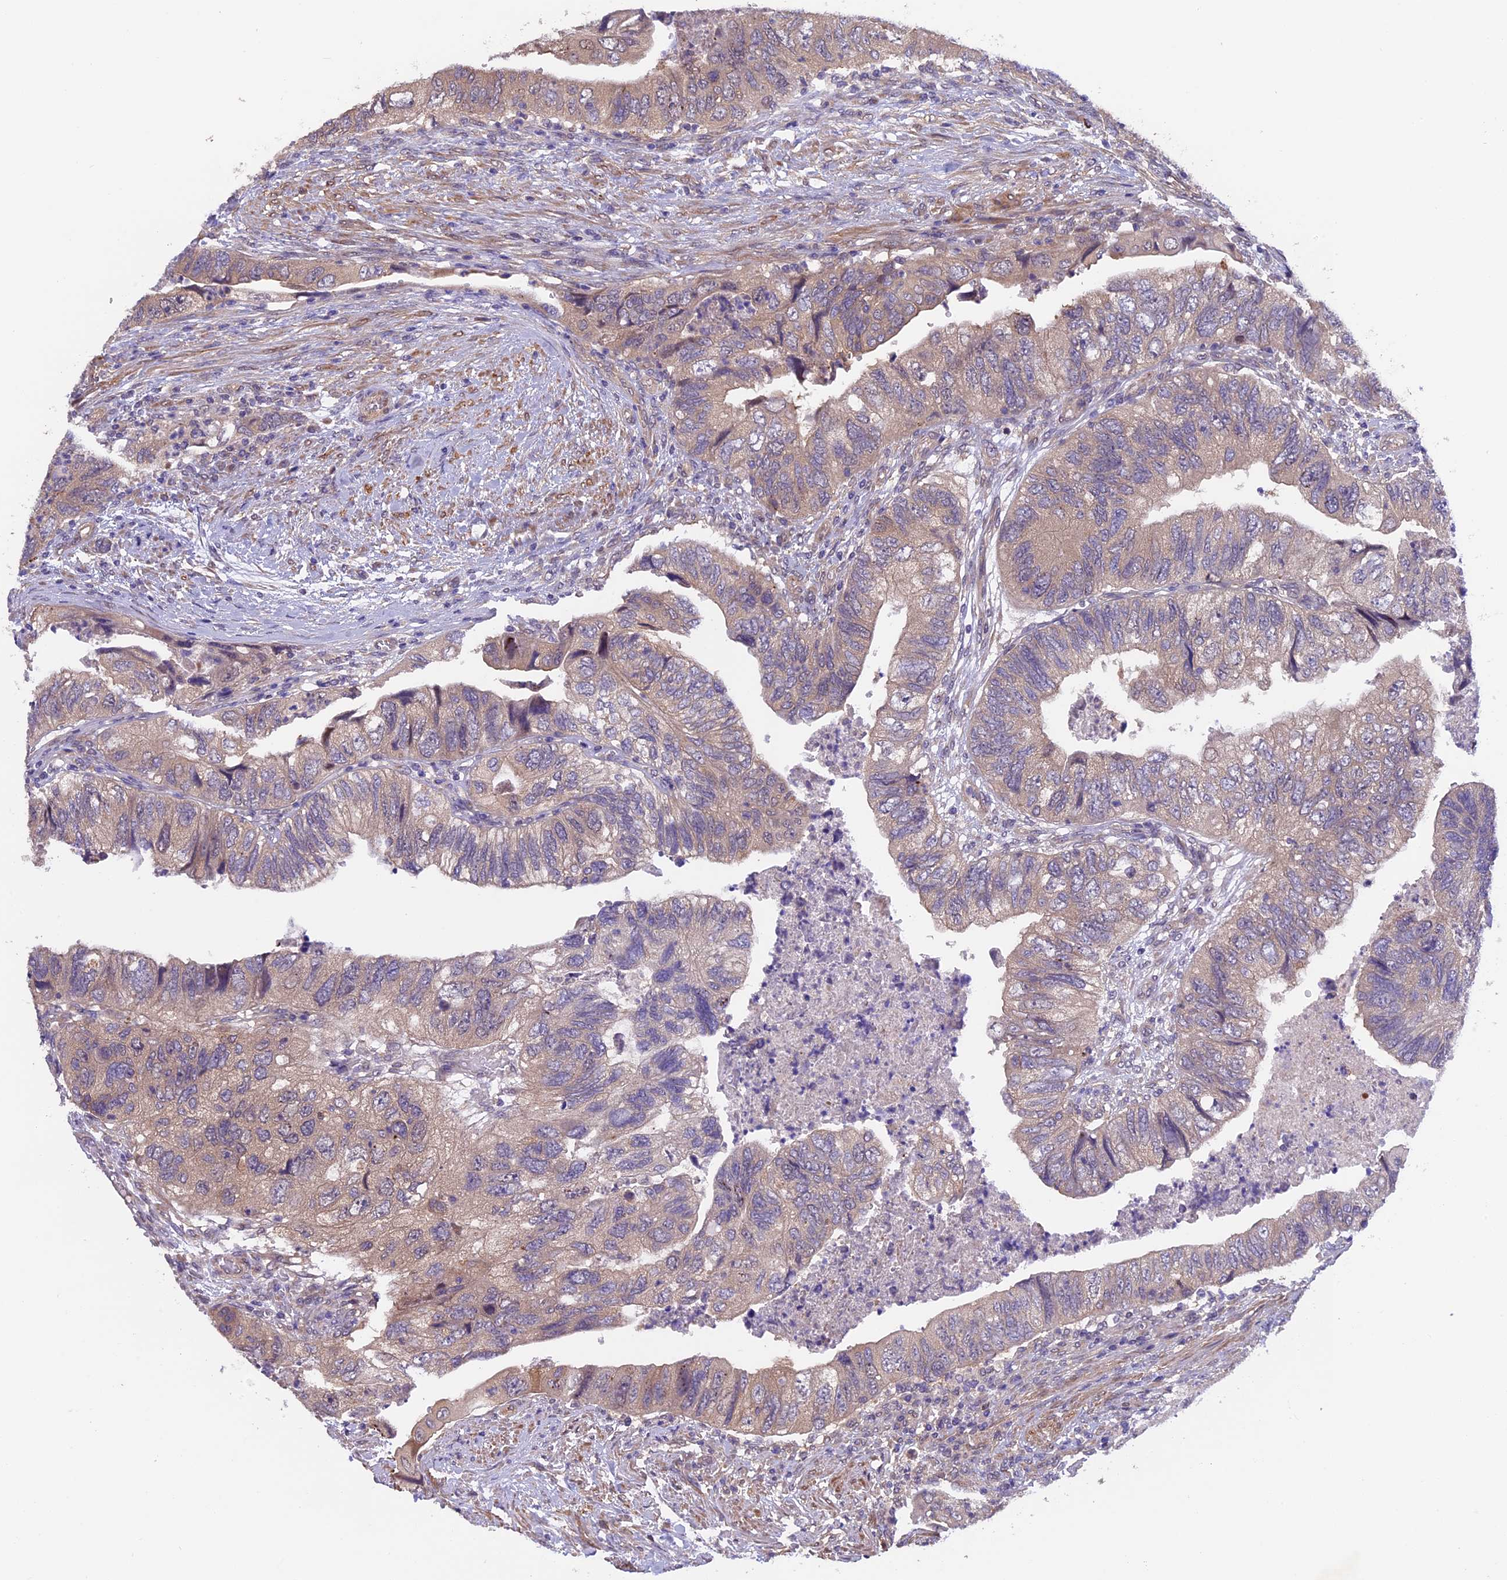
{"staining": {"intensity": "weak", "quantity": "25%-75%", "location": "cytoplasmic/membranous"}, "tissue": "colorectal cancer", "cell_type": "Tumor cells", "image_type": "cancer", "snomed": [{"axis": "morphology", "description": "Adenocarcinoma, NOS"}, {"axis": "topography", "description": "Rectum"}], "caption": "This is an image of immunohistochemistry (IHC) staining of adenocarcinoma (colorectal), which shows weak expression in the cytoplasmic/membranous of tumor cells.", "gene": "CCDC9B", "patient": {"sex": "male", "age": 63}}